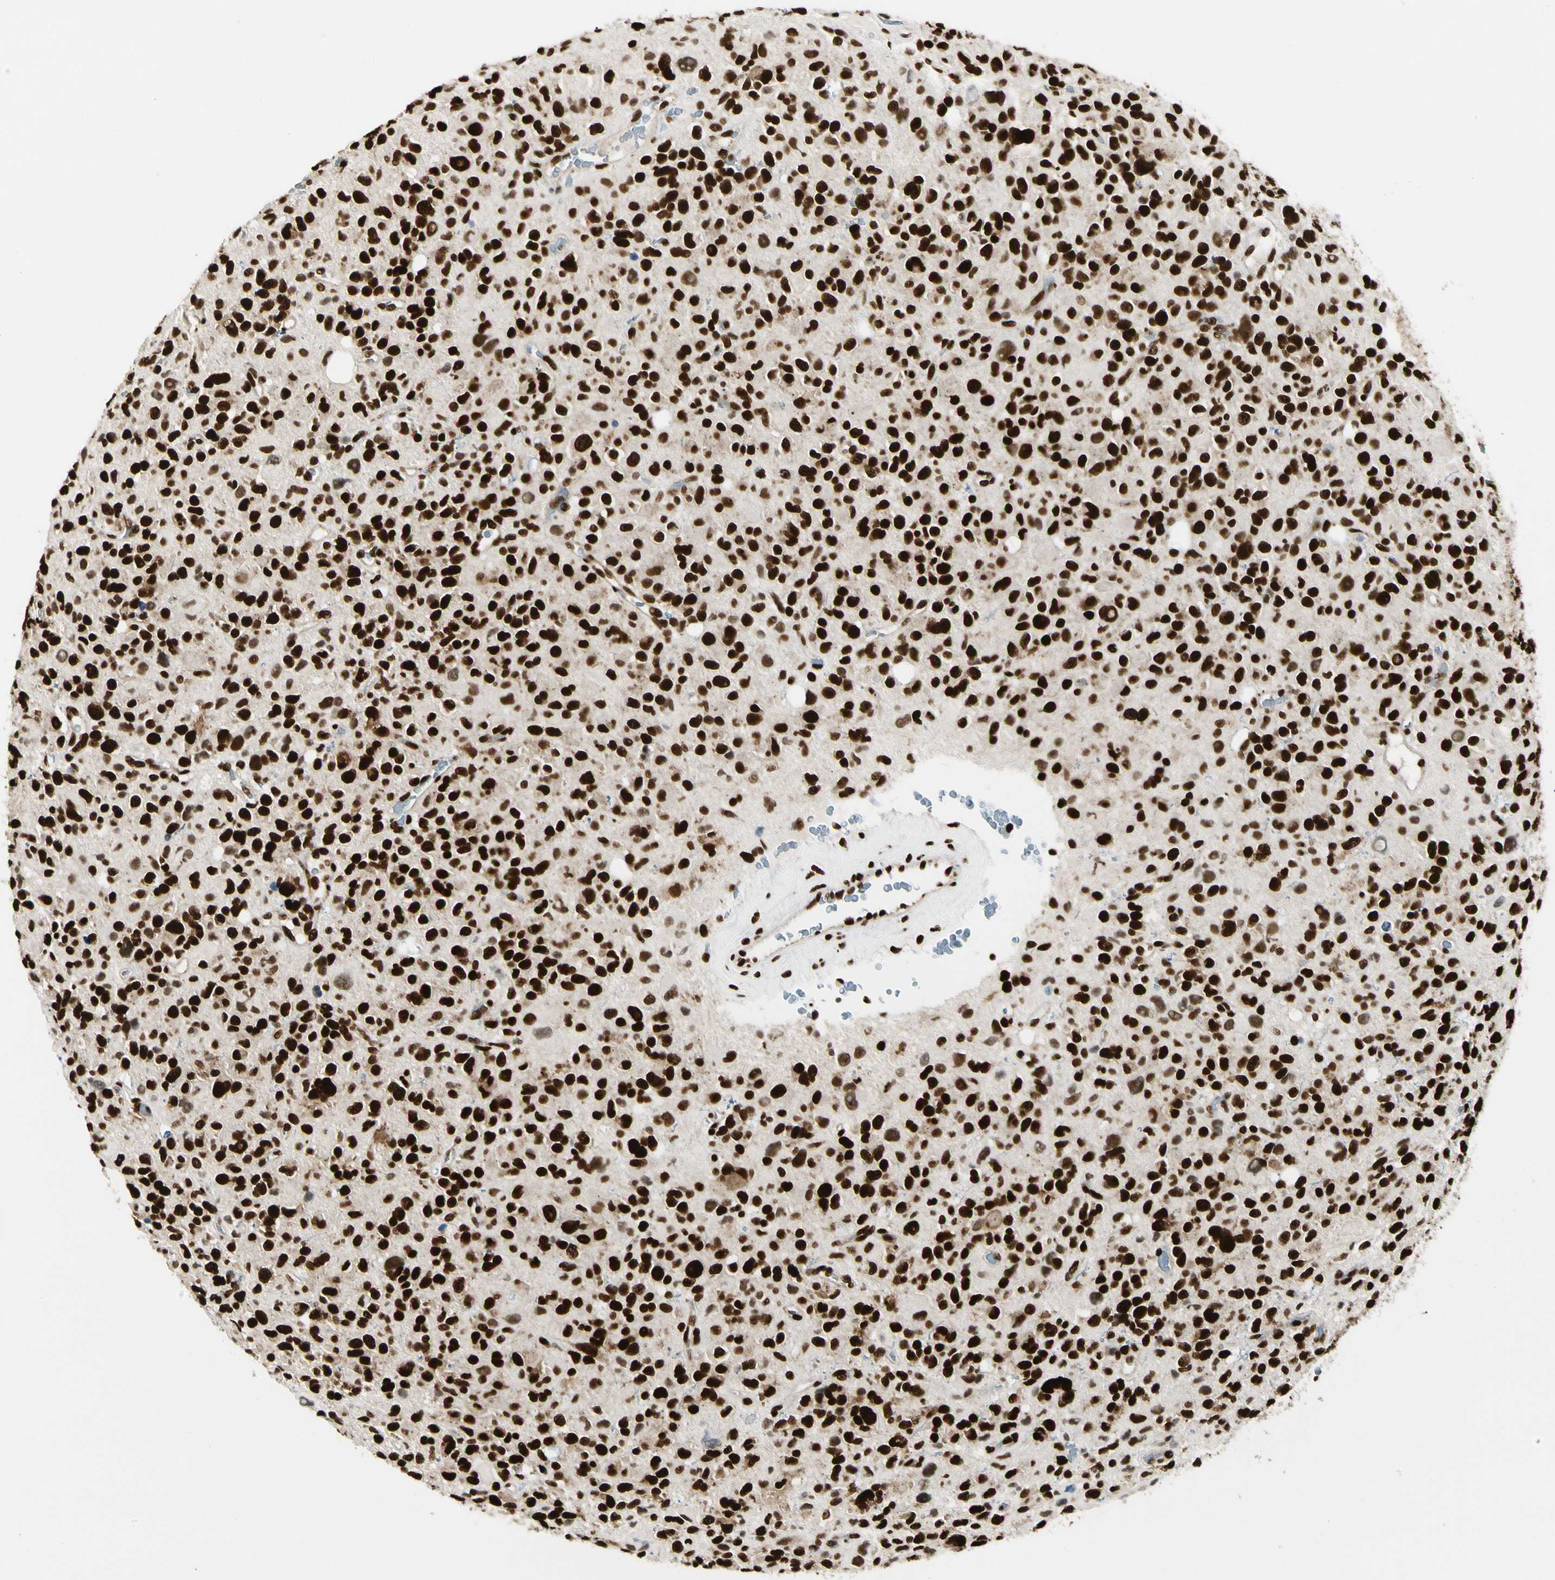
{"staining": {"intensity": "strong", "quantity": ">75%", "location": "nuclear"}, "tissue": "glioma", "cell_type": "Tumor cells", "image_type": "cancer", "snomed": [{"axis": "morphology", "description": "Glioma, malignant, High grade"}, {"axis": "topography", "description": "Brain"}], "caption": "Glioma was stained to show a protein in brown. There is high levels of strong nuclear staining in about >75% of tumor cells.", "gene": "FUS", "patient": {"sex": "male", "age": 48}}